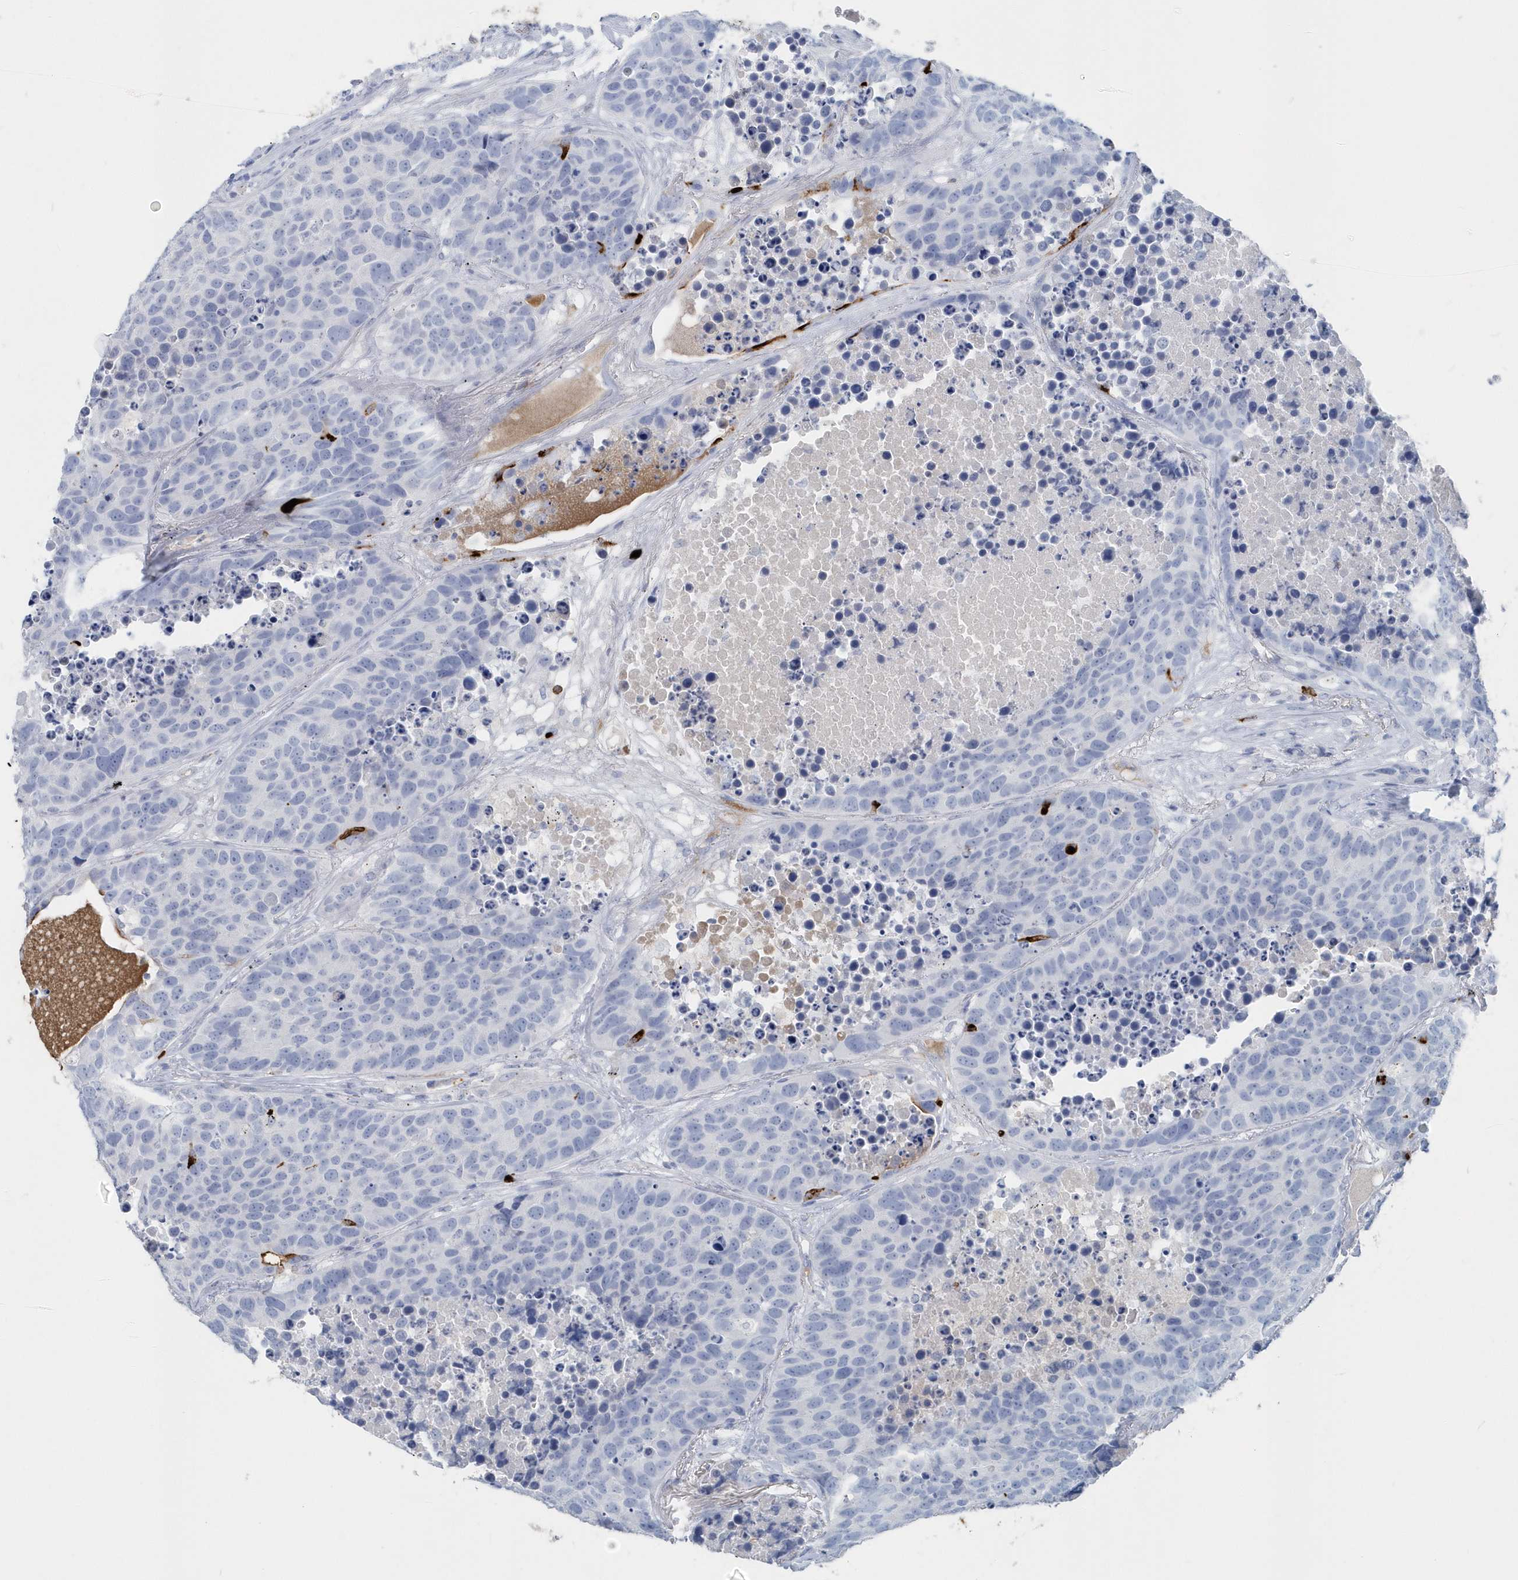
{"staining": {"intensity": "negative", "quantity": "none", "location": "none"}, "tissue": "carcinoid", "cell_type": "Tumor cells", "image_type": "cancer", "snomed": [{"axis": "morphology", "description": "Carcinoid, malignant, NOS"}, {"axis": "topography", "description": "Lung"}], "caption": "An immunohistochemistry (IHC) image of carcinoid is shown. There is no staining in tumor cells of carcinoid.", "gene": "JCHAIN", "patient": {"sex": "male", "age": 60}}